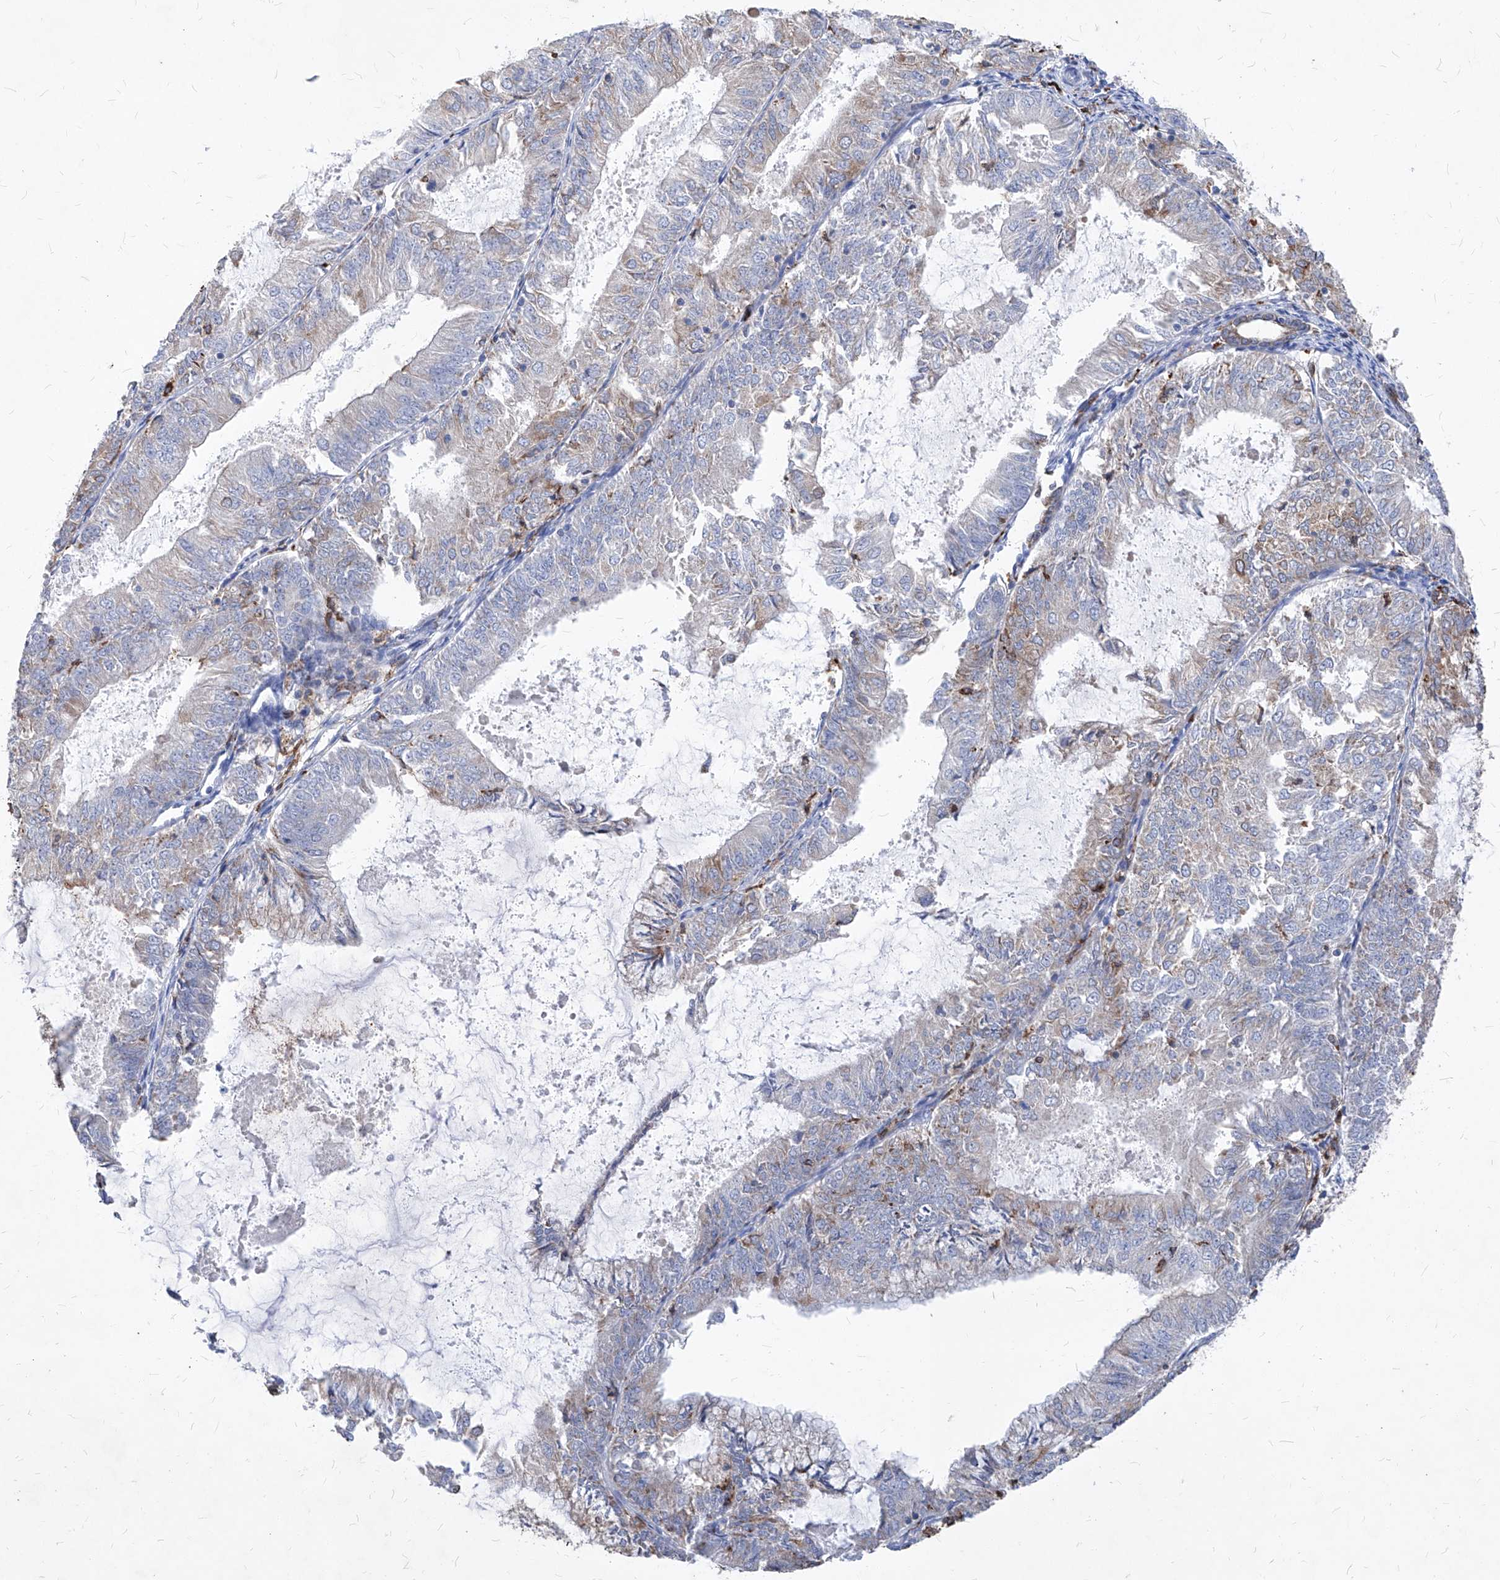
{"staining": {"intensity": "weak", "quantity": "25%-75%", "location": "cytoplasmic/membranous"}, "tissue": "endometrial cancer", "cell_type": "Tumor cells", "image_type": "cancer", "snomed": [{"axis": "morphology", "description": "Adenocarcinoma, NOS"}, {"axis": "topography", "description": "Endometrium"}], "caption": "A histopathology image of human endometrial cancer (adenocarcinoma) stained for a protein demonstrates weak cytoplasmic/membranous brown staining in tumor cells.", "gene": "UBOX5", "patient": {"sex": "female", "age": 57}}